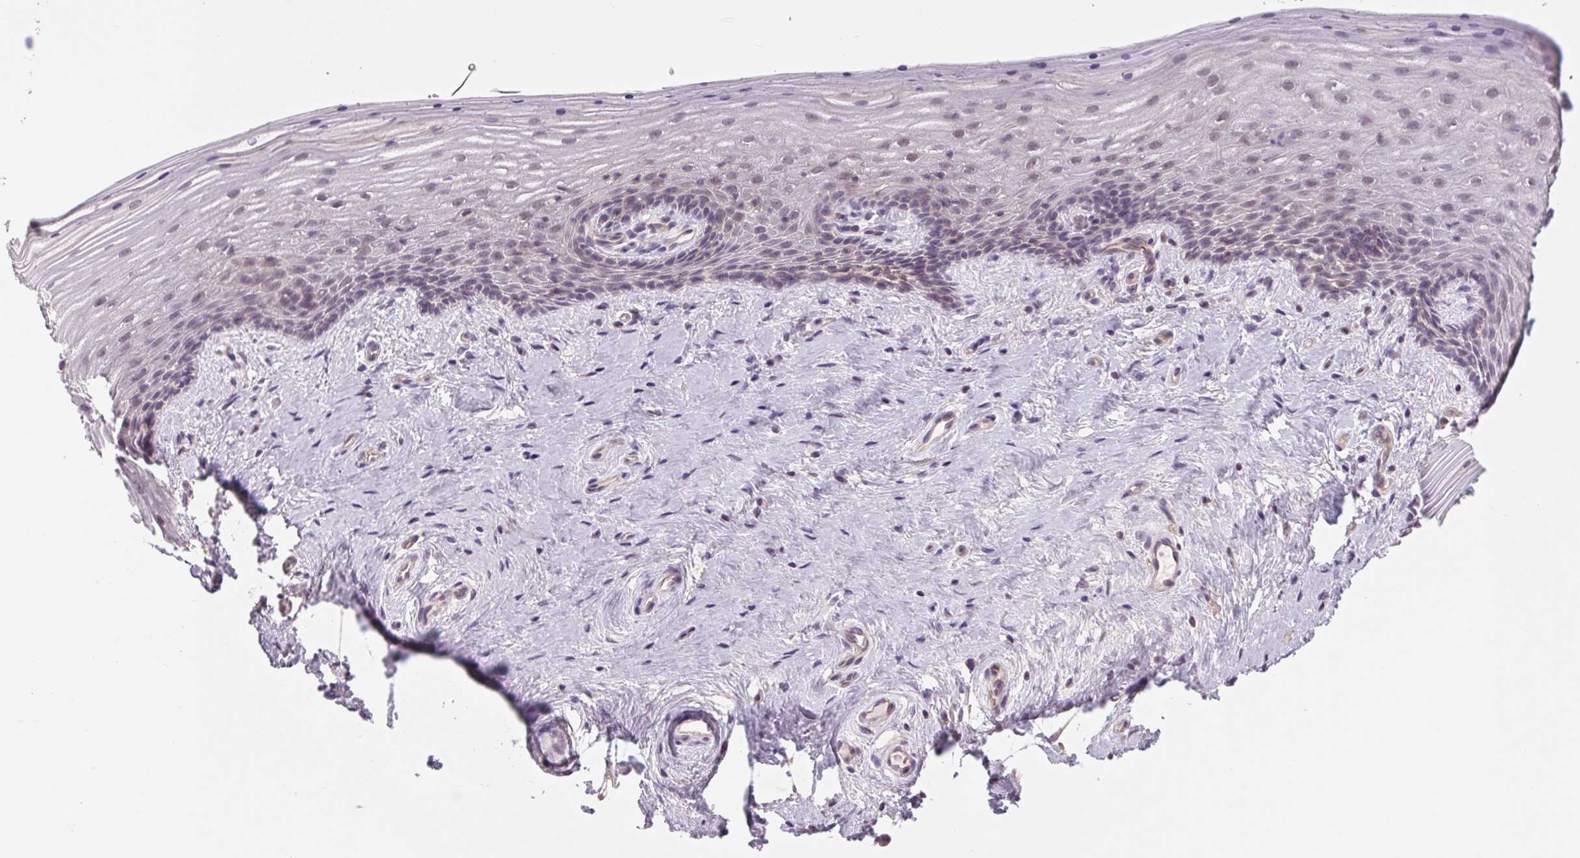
{"staining": {"intensity": "negative", "quantity": "none", "location": "none"}, "tissue": "vagina", "cell_type": "Squamous epithelial cells", "image_type": "normal", "snomed": [{"axis": "morphology", "description": "Normal tissue, NOS"}, {"axis": "topography", "description": "Vagina"}], "caption": "A histopathology image of human vagina is negative for staining in squamous epithelial cells. (DAB immunohistochemistry visualized using brightfield microscopy, high magnification).", "gene": "SH3RF2", "patient": {"sex": "female", "age": 45}}